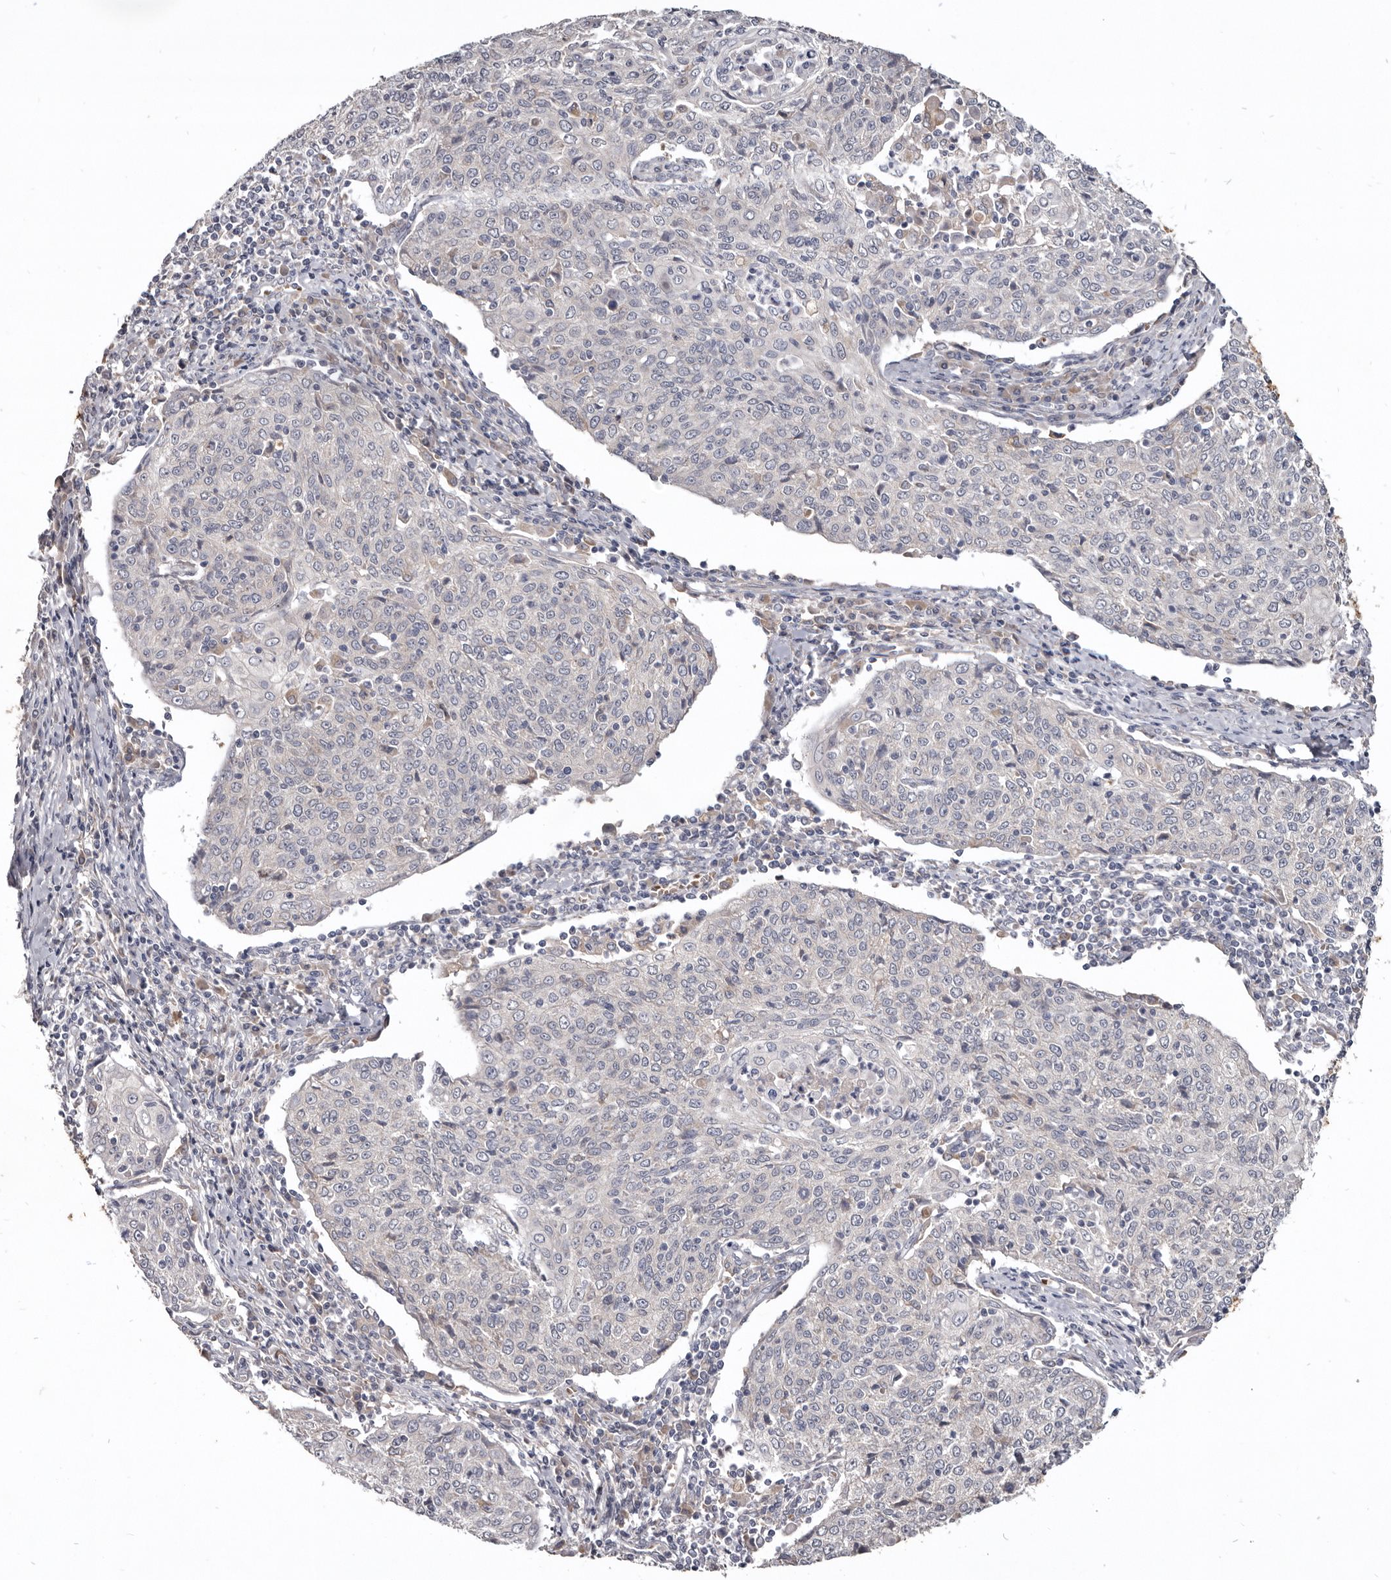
{"staining": {"intensity": "negative", "quantity": "none", "location": "none"}, "tissue": "cervical cancer", "cell_type": "Tumor cells", "image_type": "cancer", "snomed": [{"axis": "morphology", "description": "Squamous cell carcinoma, NOS"}, {"axis": "topography", "description": "Cervix"}], "caption": "Immunohistochemistry (IHC) of cervical cancer (squamous cell carcinoma) shows no staining in tumor cells.", "gene": "NENF", "patient": {"sex": "female", "age": 48}}